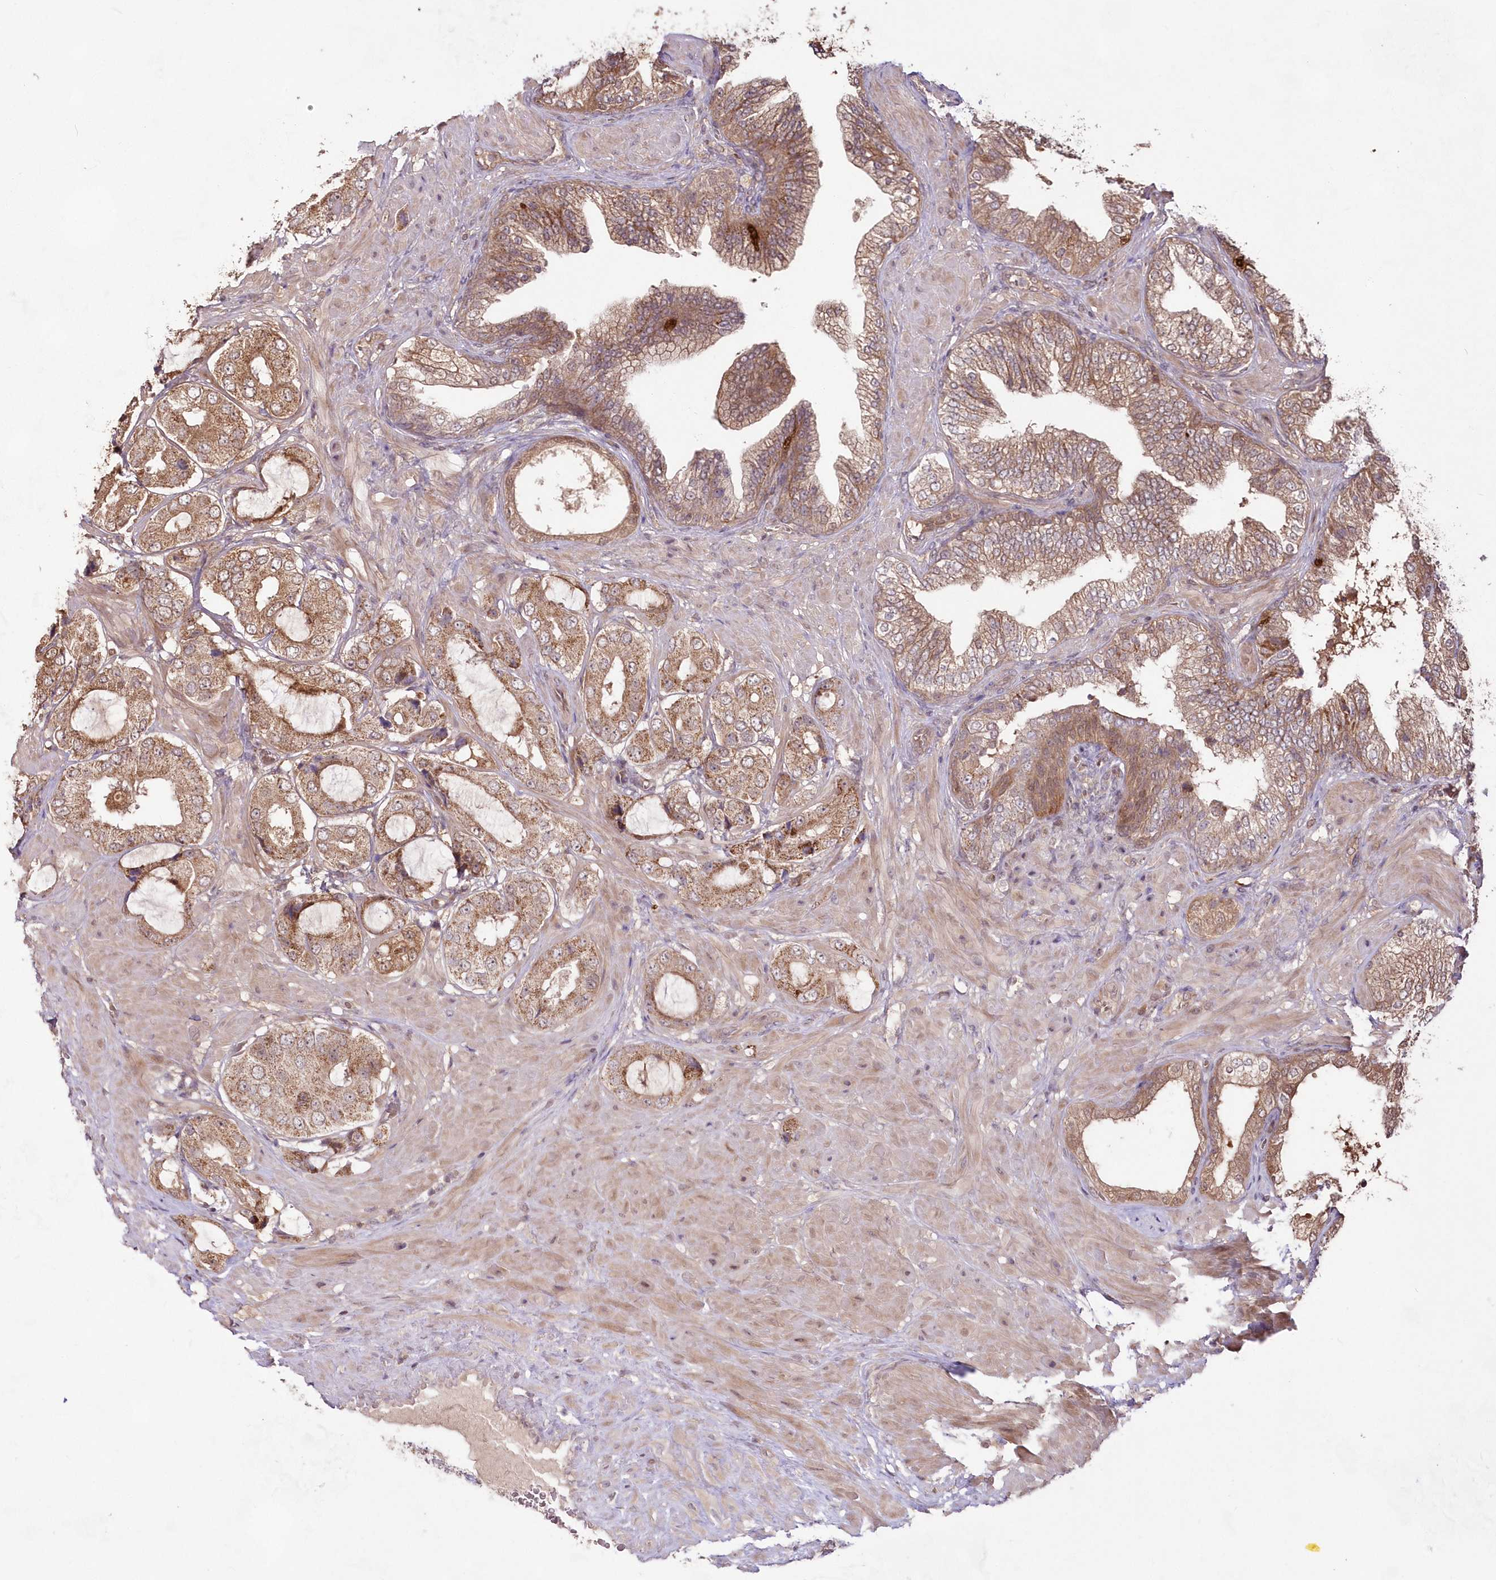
{"staining": {"intensity": "moderate", "quantity": ">75%", "location": "cytoplasmic/membranous"}, "tissue": "prostate cancer", "cell_type": "Tumor cells", "image_type": "cancer", "snomed": [{"axis": "morphology", "description": "Adenocarcinoma, High grade"}, {"axis": "topography", "description": "Prostate"}], "caption": "Immunohistochemistry of human prostate cancer (adenocarcinoma (high-grade)) reveals medium levels of moderate cytoplasmic/membranous positivity in about >75% of tumor cells.", "gene": "IMPA1", "patient": {"sex": "male", "age": 59}}